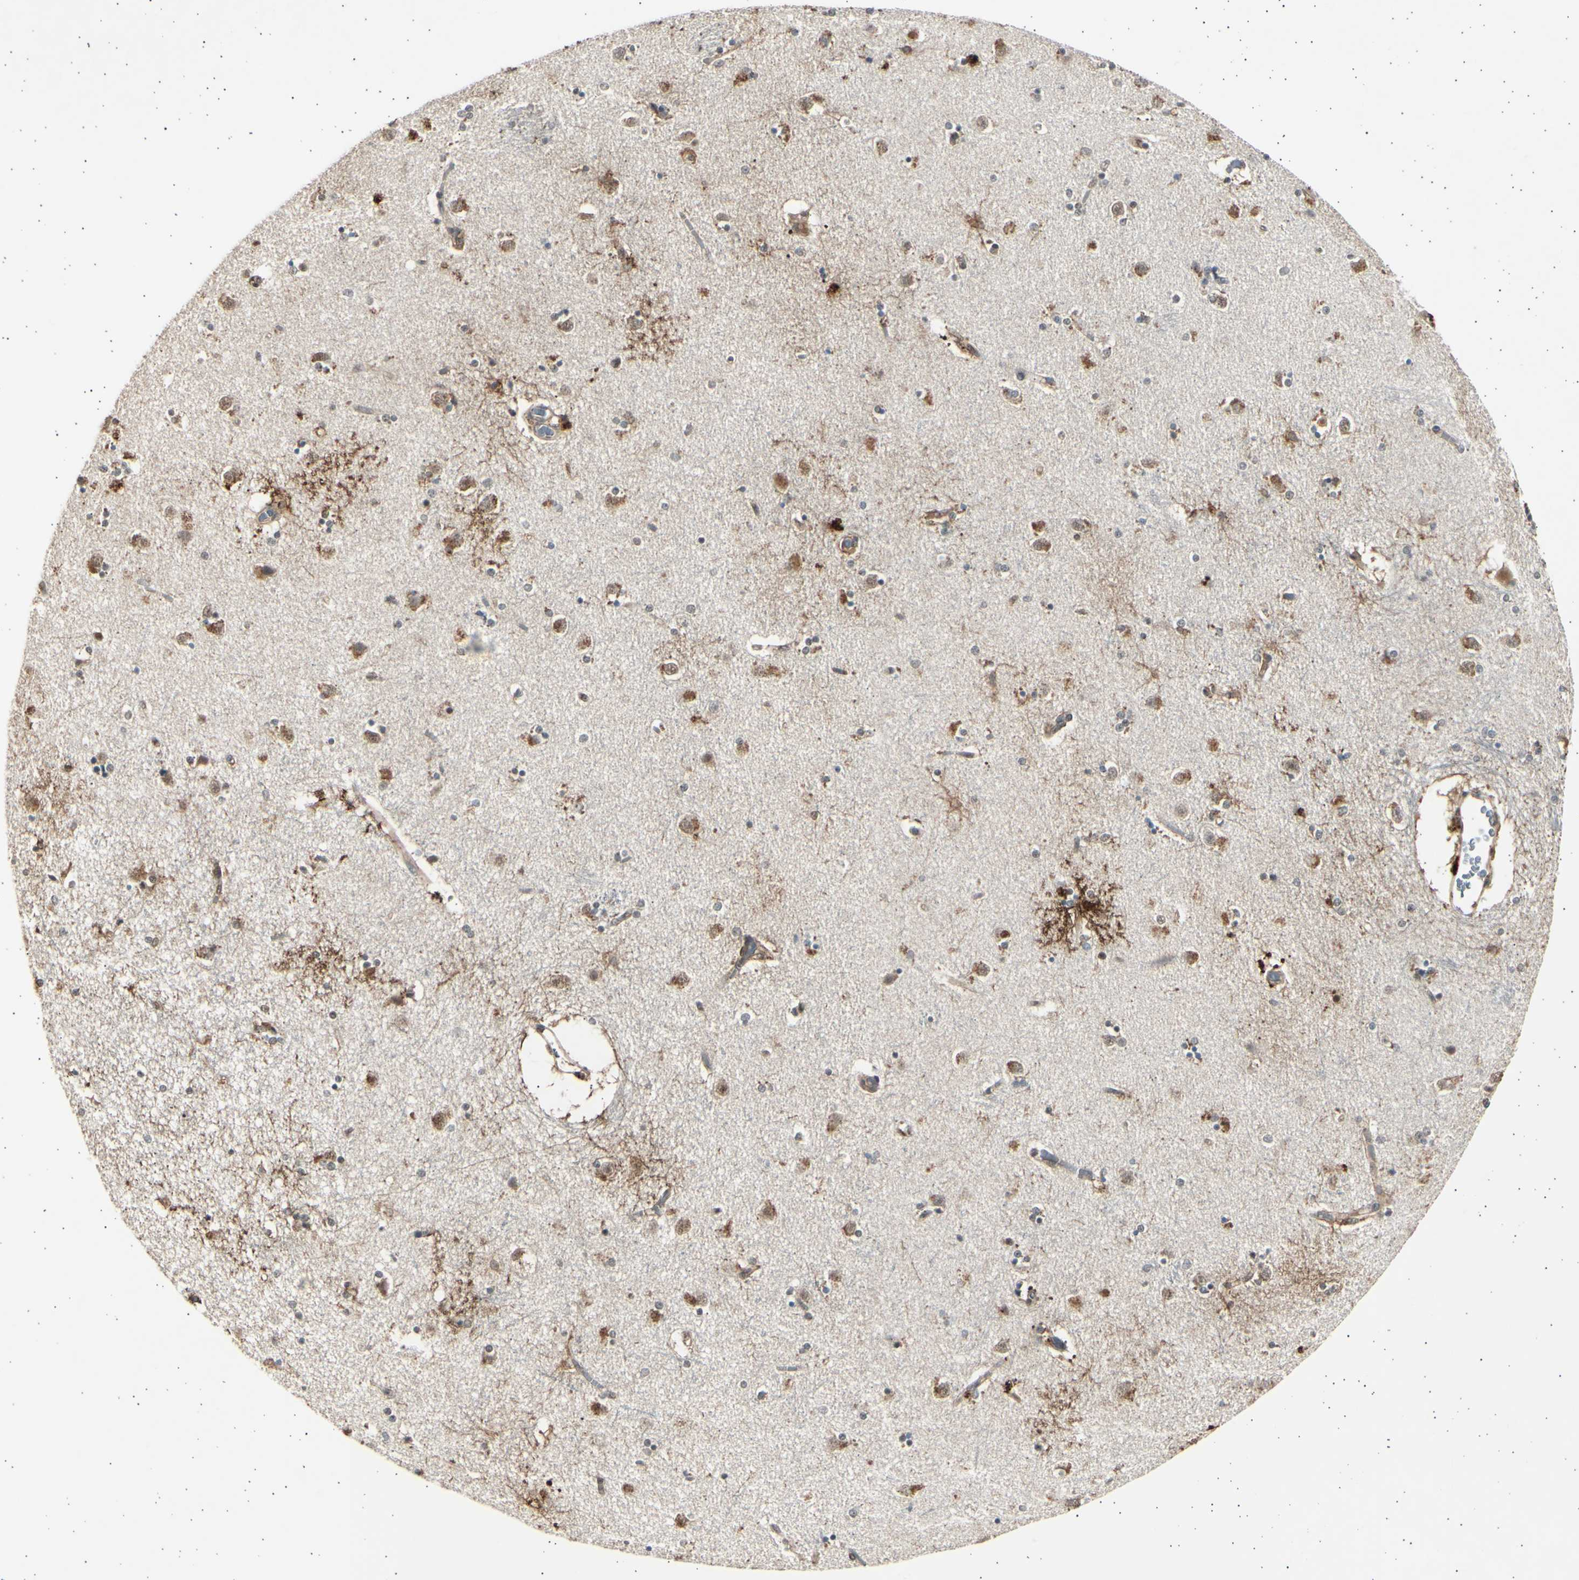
{"staining": {"intensity": "weak", "quantity": "25%-75%", "location": "cytoplasmic/membranous"}, "tissue": "caudate", "cell_type": "Glial cells", "image_type": "normal", "snomed": [{"axis": "morphology", "description": "Normal tissue, NOS"}, {"axis": "topography", "description": "Lateral ventricle wall"}], "caption": "A photomicrograph of human caudate stained for a protein demonstrates weak cytoplasmic/membranous brown staining in glial cells. (DAB (3,3'-diaminobenzidine) IHC, brown staining for protein, blue staining for nuclei).", "gene": "PSMD5", "patient": {"sex": "female", "age": 54}}